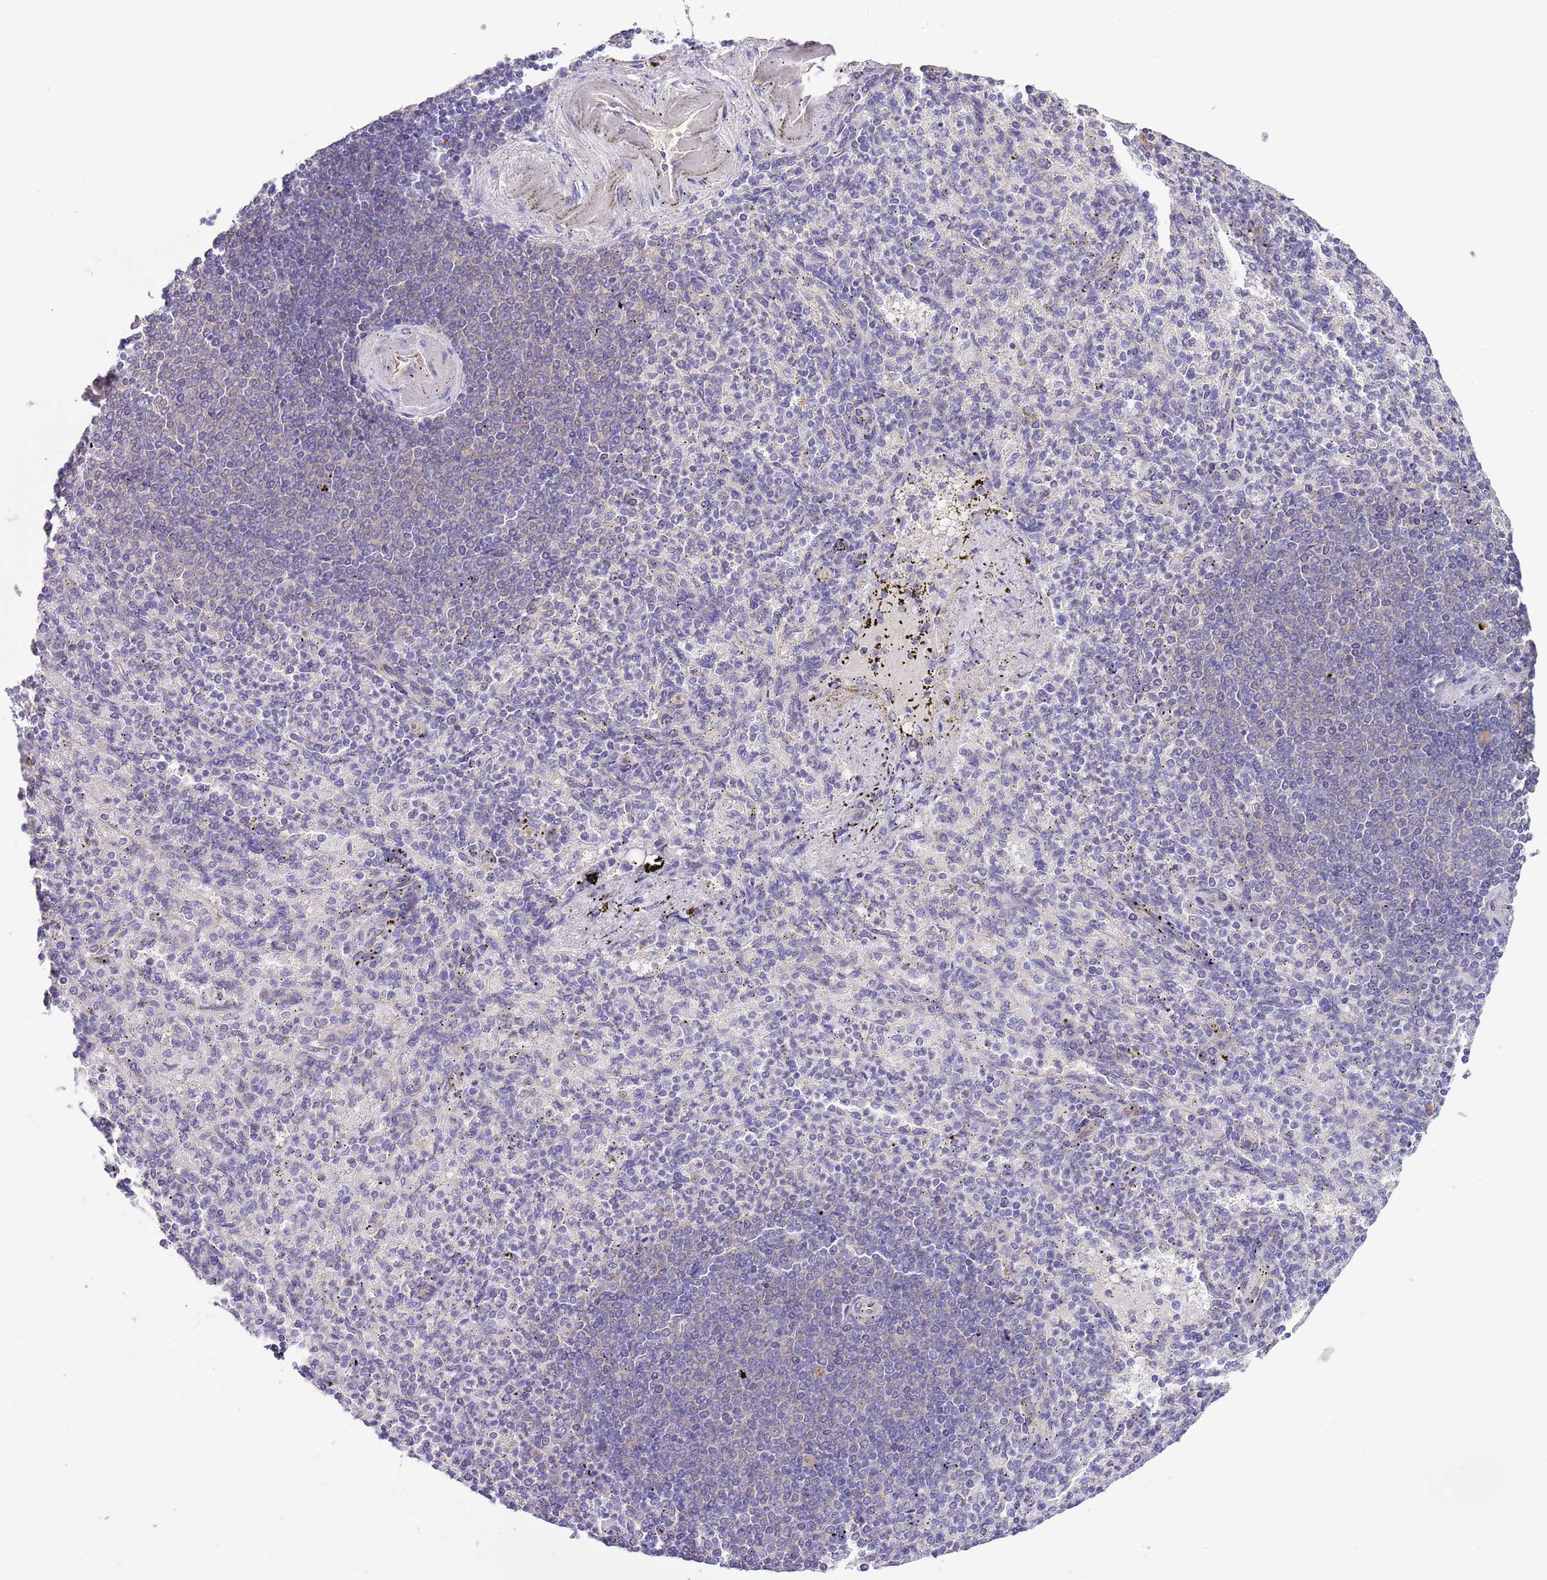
{"staining": {"intensity": "negative", "quantity": "none", "location": "none"}, "tissue": "spleen", "cell_type": "Cells in red pulp", "image_type": "normal", "snomed": [{"axis": "morphology", "description": "Normal tissue, NOS"}, {"axis": "topography", "description": "Spleen"}], "caption": "An IHC histopathology image of normal spleen is shown. There is no staining in cells in red pulp of spleen. Nuclei are stained in blue.", "gene": "RFK", "patient": {"sex": "female", "age": 74}}